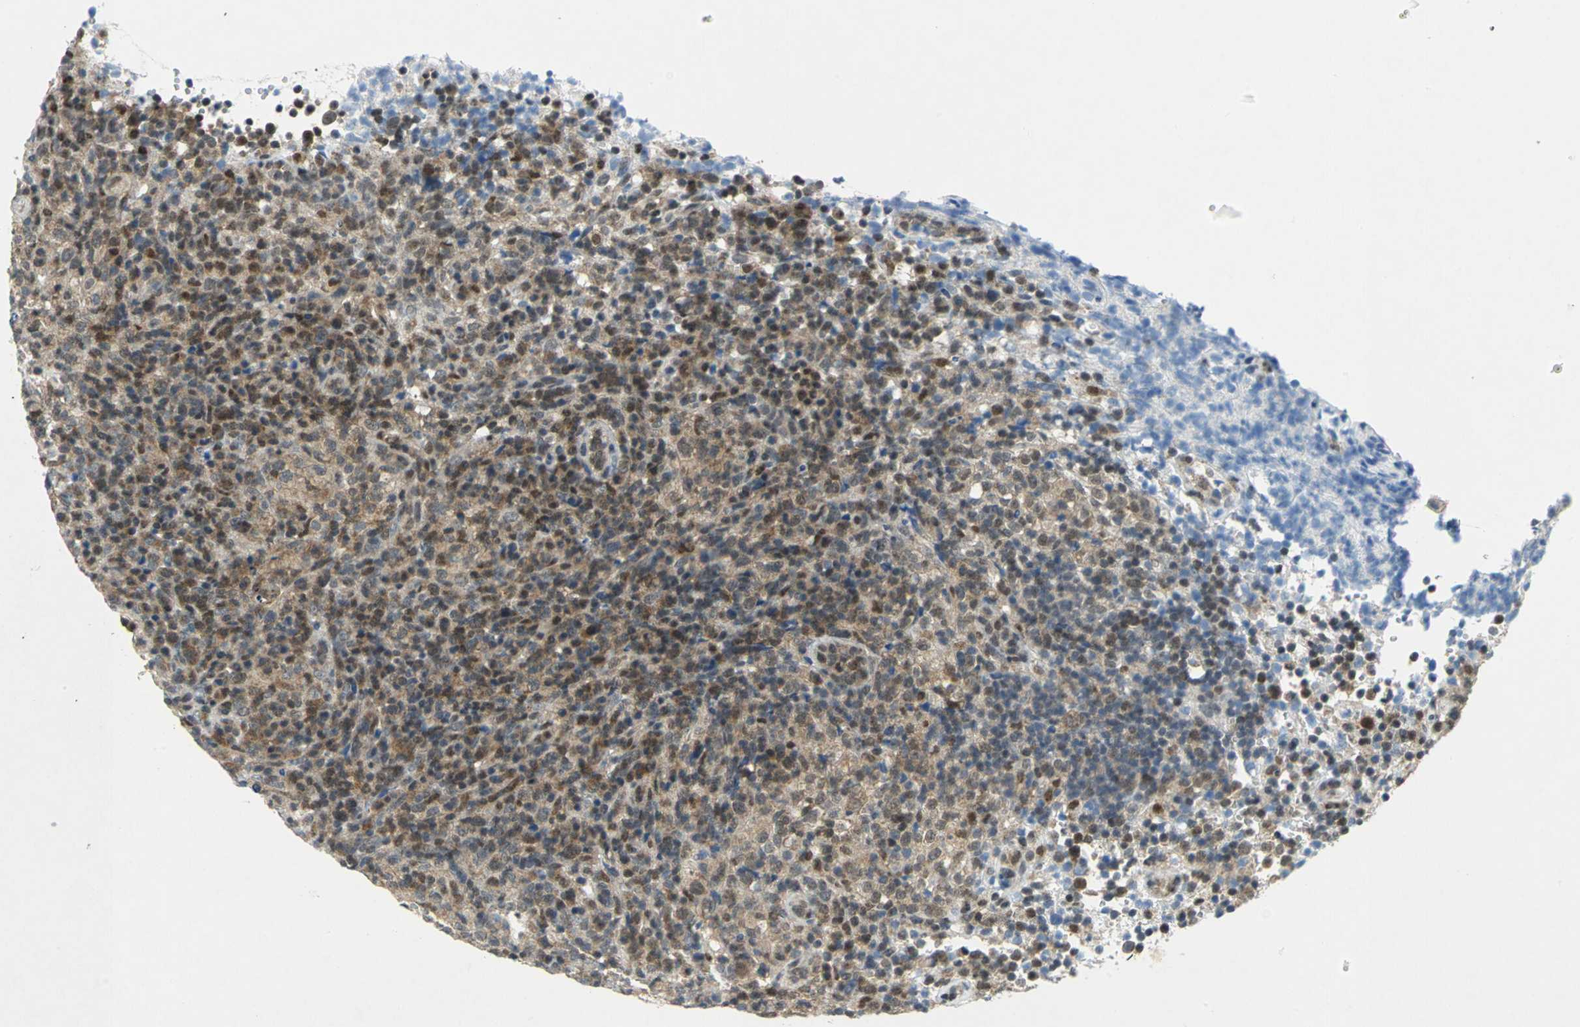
{"staining": {"intensity": "moderate", "quantity": ">75%", "location": "cytoplasmic/membranous,nuclear"}, "tissue": "lymphoma", "cell_type": "Tumor cells", "image_type": "cancer", "snomed": [{"axis": "morphology", "description": "Malignant lymphoma, non-Hodgkin's type, High grade"}, {"axis": "topography", "description": "Lymph node"}], "caption": "Malignant lymphoma, non-Hodgkin's type (high-grade) stained with a protein marker displays moderate staining in tumor cells.", "gene": "PIN1", "patient": {"sex": "female", "age": 76}}